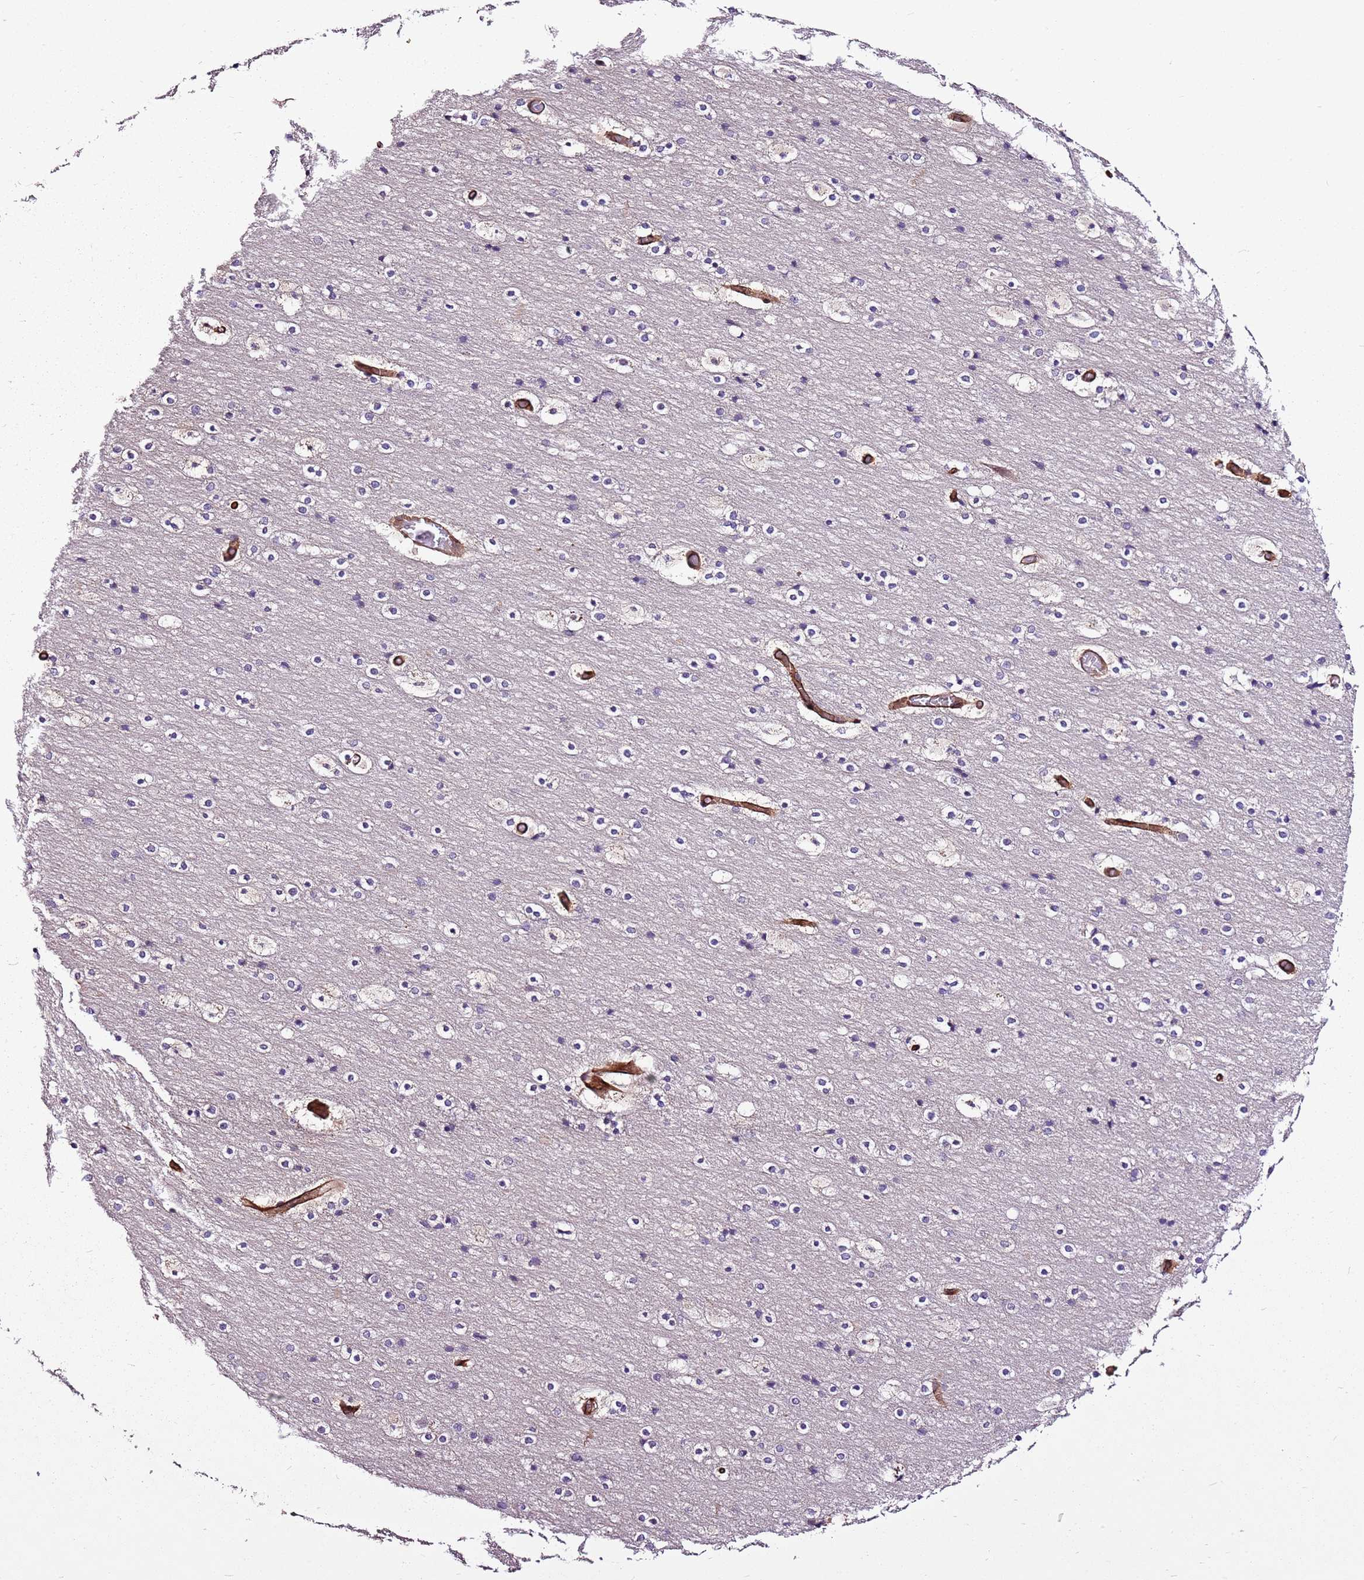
{"staining": {"intensity": "moderate", "quantity": ">75%", "location": "cytoplasmic/membranous"}, "tissue": "cerebral cortex", "cell_type": "Endothelial cells", "image_type": "normal", "snomed": [{"axis": "morphology", "description": "Normal tissue, NOS"}, {"axis": "topography", "description": "Cerebral cortex"}], "caption": "Immunohistochemistry (IHC) staining of normal cerebral cortex, which shows medium levels of moderate cytoplasmic/membranous staining in approximately >75% of endothelial cells indicating moderate cytoplasmic/membranous protein staining. The staining was performed using DAB (3,3'-diaminobenzidine) (brown) for protein detection and nuclei were counterstained in hematoxylin (blue).", "gene": "ZNF827", "patient": {"sex": "male", "age": 57}}